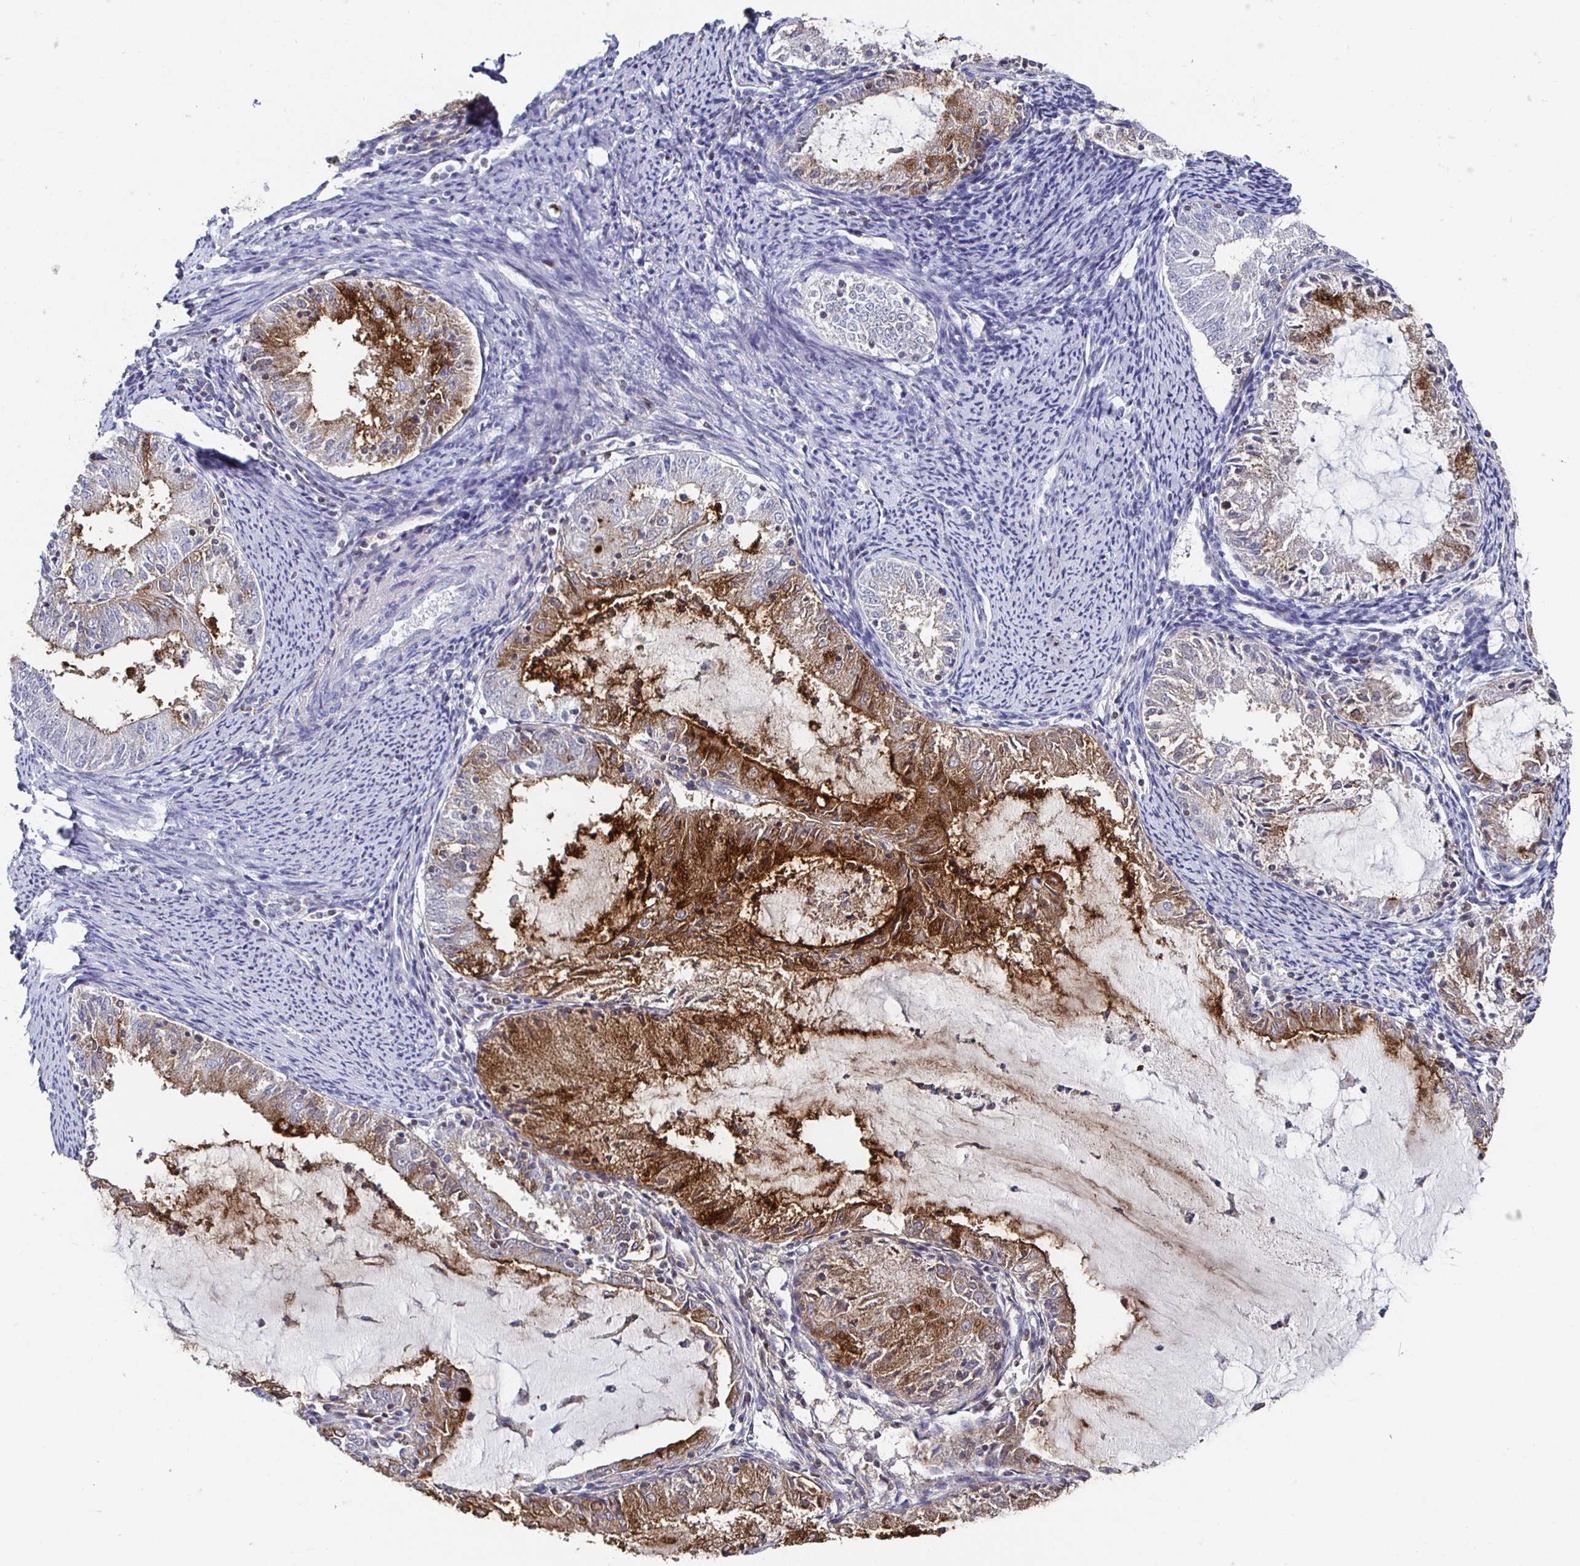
{"staining": {"intensity": "moderate", "quantity": "25%-75%", "location": "cytoplasmic/membranous"}, "tissue": "endometrial cancer", "cell_type": "Tumor cells", "image_type": "cancer", "snomed": [{"axis": "morphology", "description": "Adenocarcinoma, NOS"}, {"axis": "topography", "description": "Endometrium"}], "caption": "The photomicrograph displays immunohistochemical staining of adenocarcinoma (endometrial). There is moderate cytoplasmic/membranous positivity is present in approximately 25%-75% of tumor cells. (Brightfield microscopy of DAB IHC at high magnification).", "gene": "RUNX2", "patient": {"sex": "female", "age": 57}}